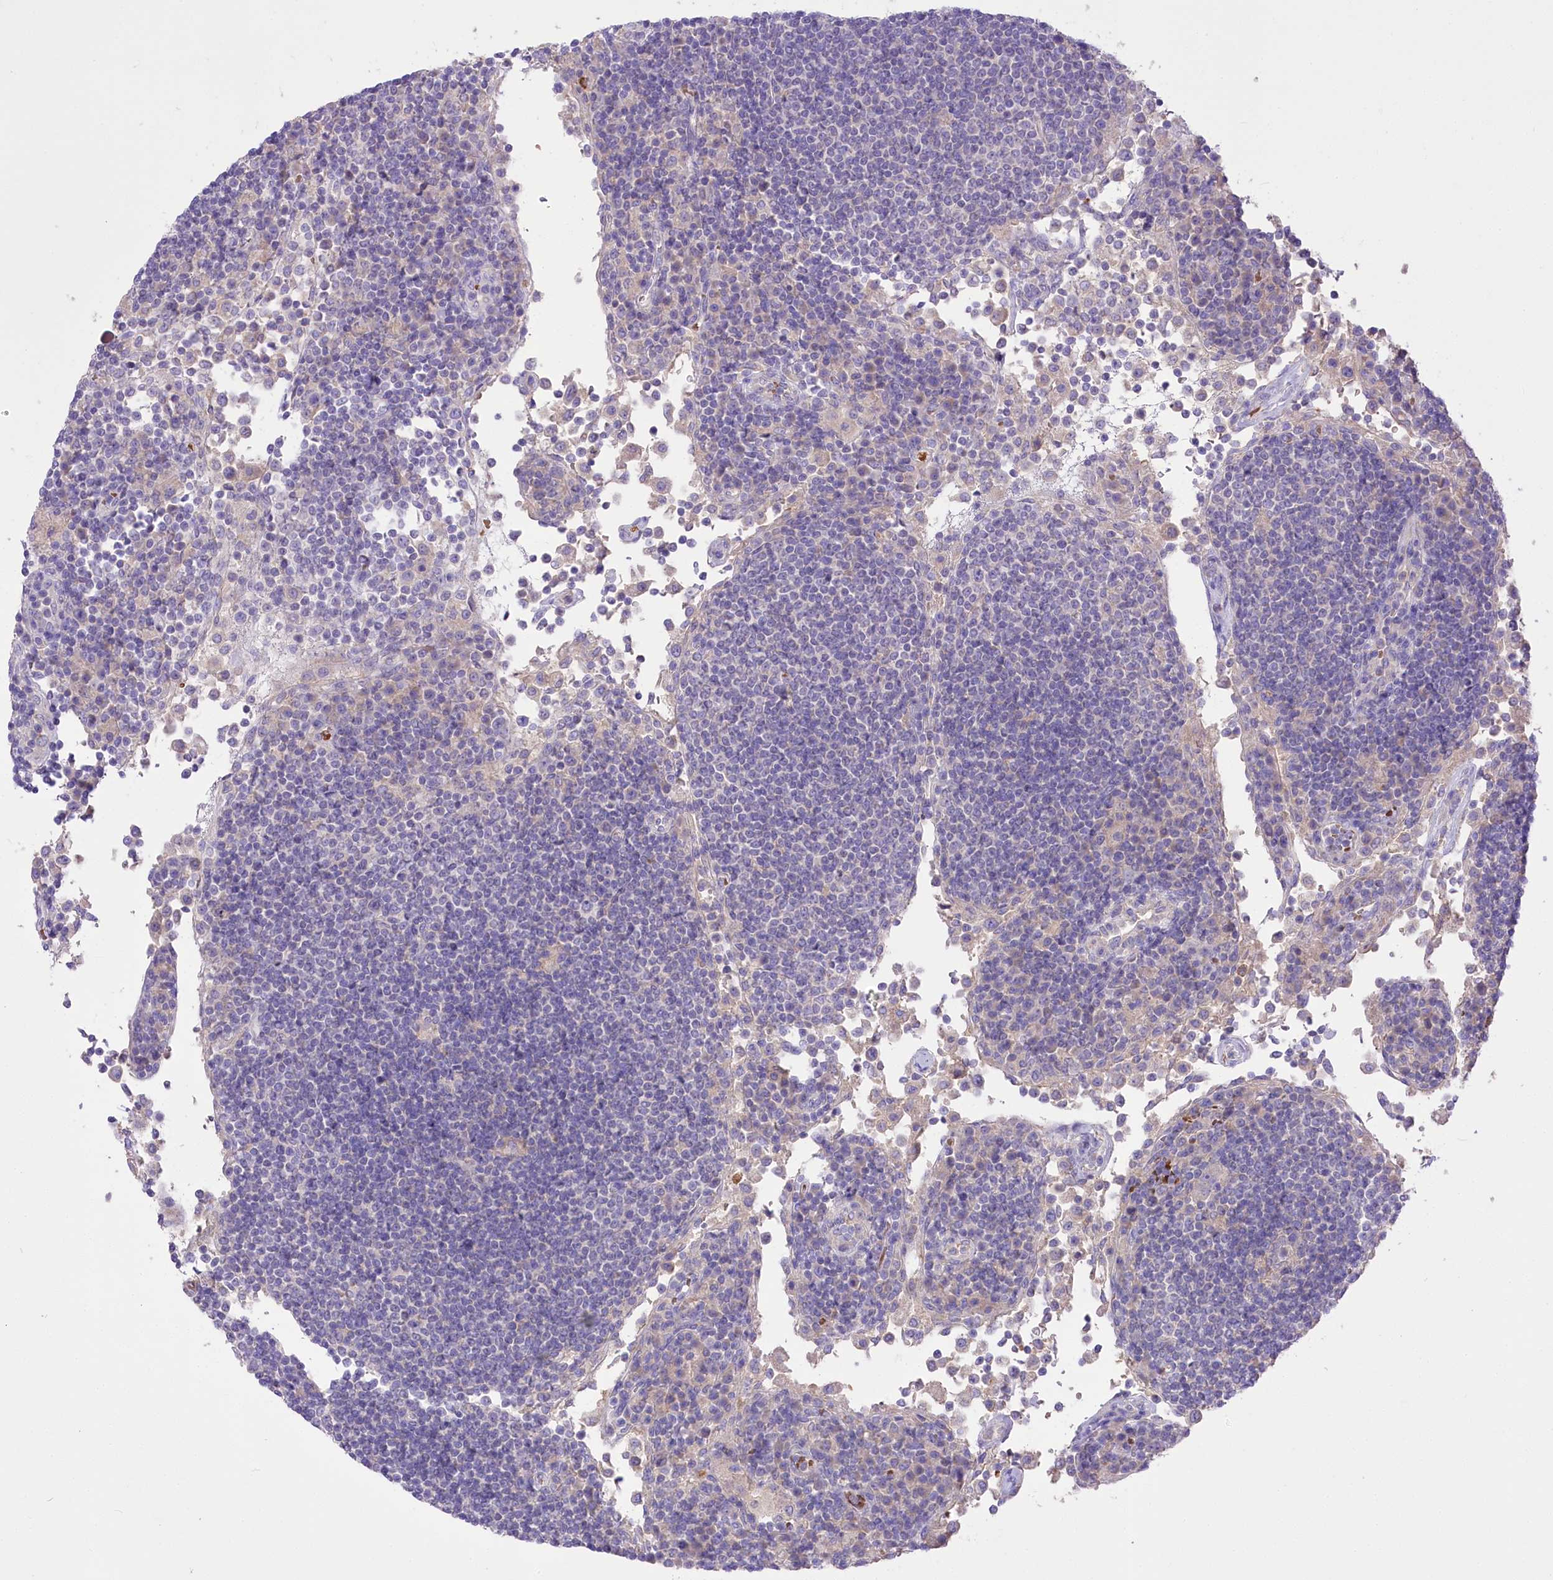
{"staining": {"intensity": "negative", "quantity": "none", "location": "none"}, "tissue": "lymph node", "cell_type": "Non-germinal center cells", "image_type": "normal", "snomed": [{"axis": "morphology", "description": "Normal tissue, NOS"}, {"axis": "topography", "description": "Lymph node"}], "caption": "A photomicrograph of human lymph node is negative for staining in non-germinal center cells. The staining was performed using DAB to visualize the protein expression in brown, while the nuclei were stained in blue with hematoxylin (Magnification: 20x).", "gene": "PRSS53", "patient": {"sex": "female", "age": 53}}